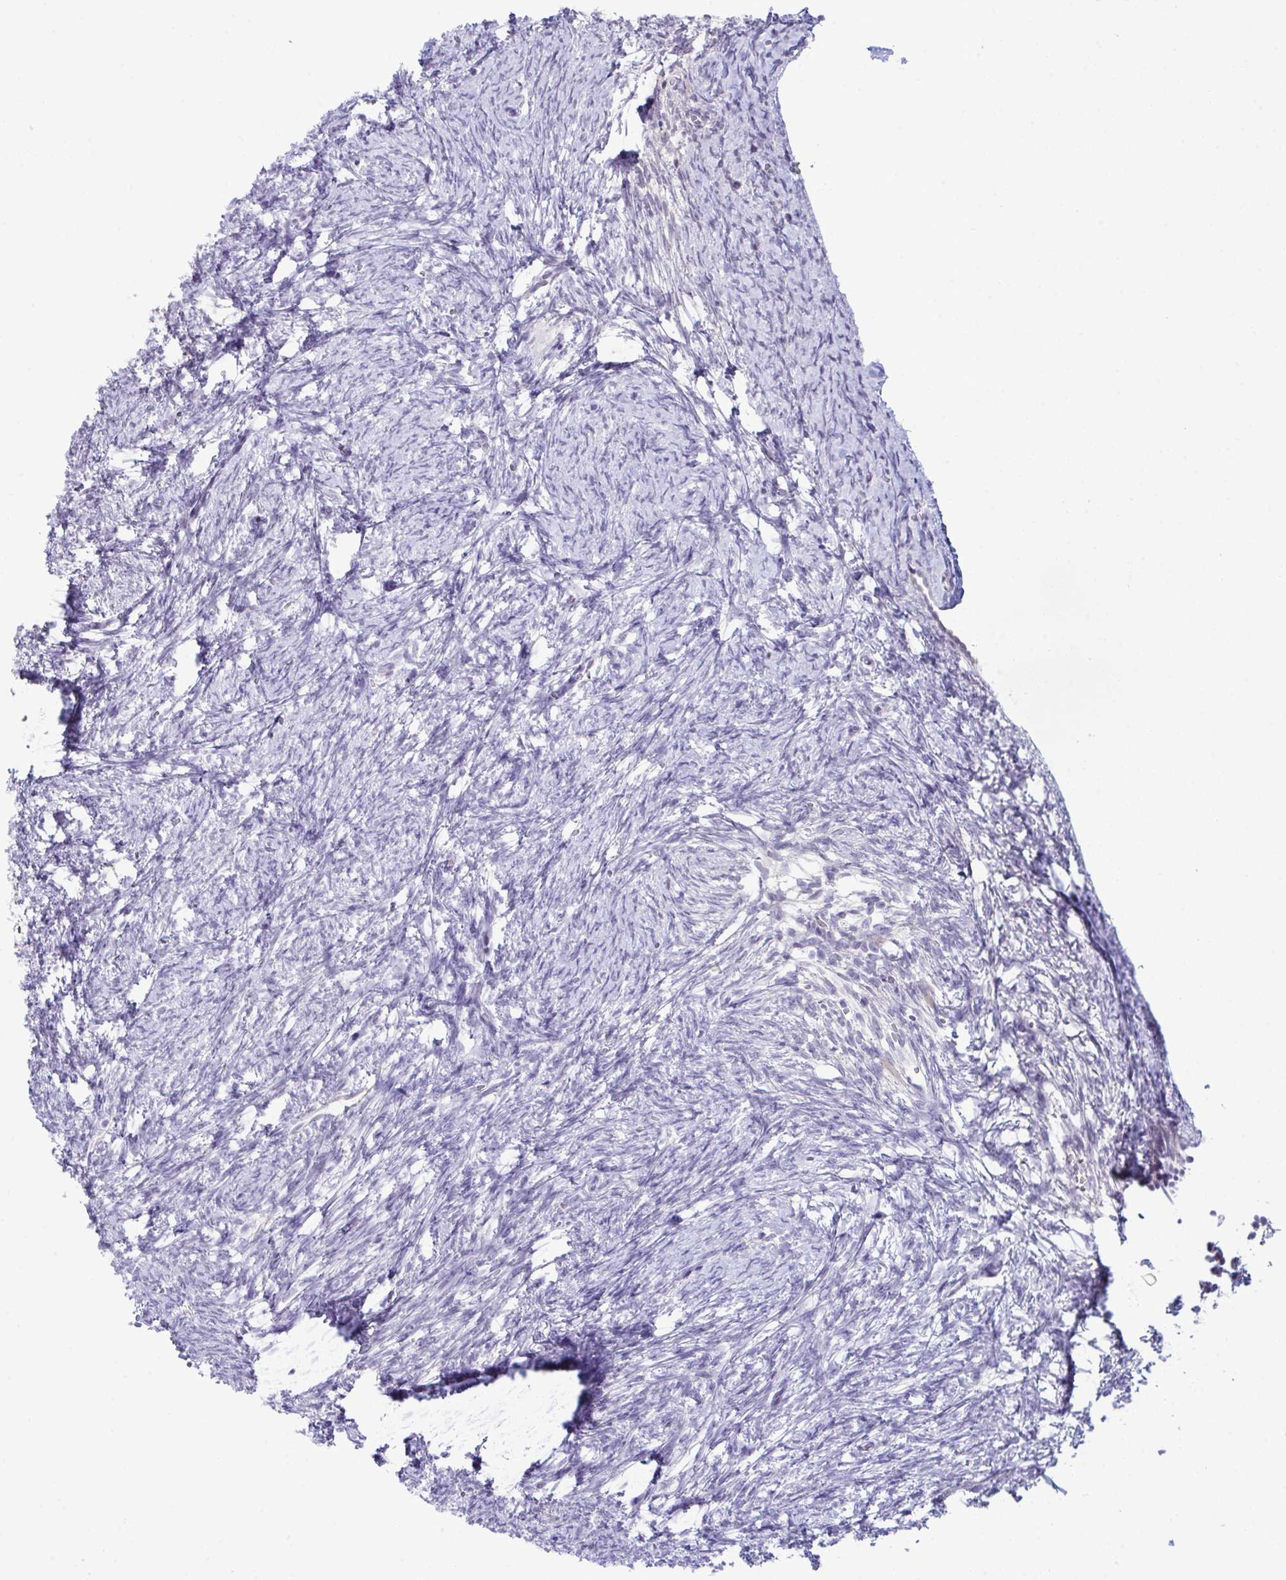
{"staining": {"intensity": "negative", "quantity": "none", "location": "none"}, "tissue": "ovary", "cell_type": "Ovarian stroma cells", "image_type": "normal", "snomed": [{"axis": "morphology", "description": "Normal tissue, NOS"}, {"axis": "topography", "description": "Ovary"}], "caption": "Immunohistochemical staining of normal human ovary reveals no significant staining in ovarian stroma cells.", "gene": "ATP6V0D2", "patient": {"sex": "female", "age": 41}}